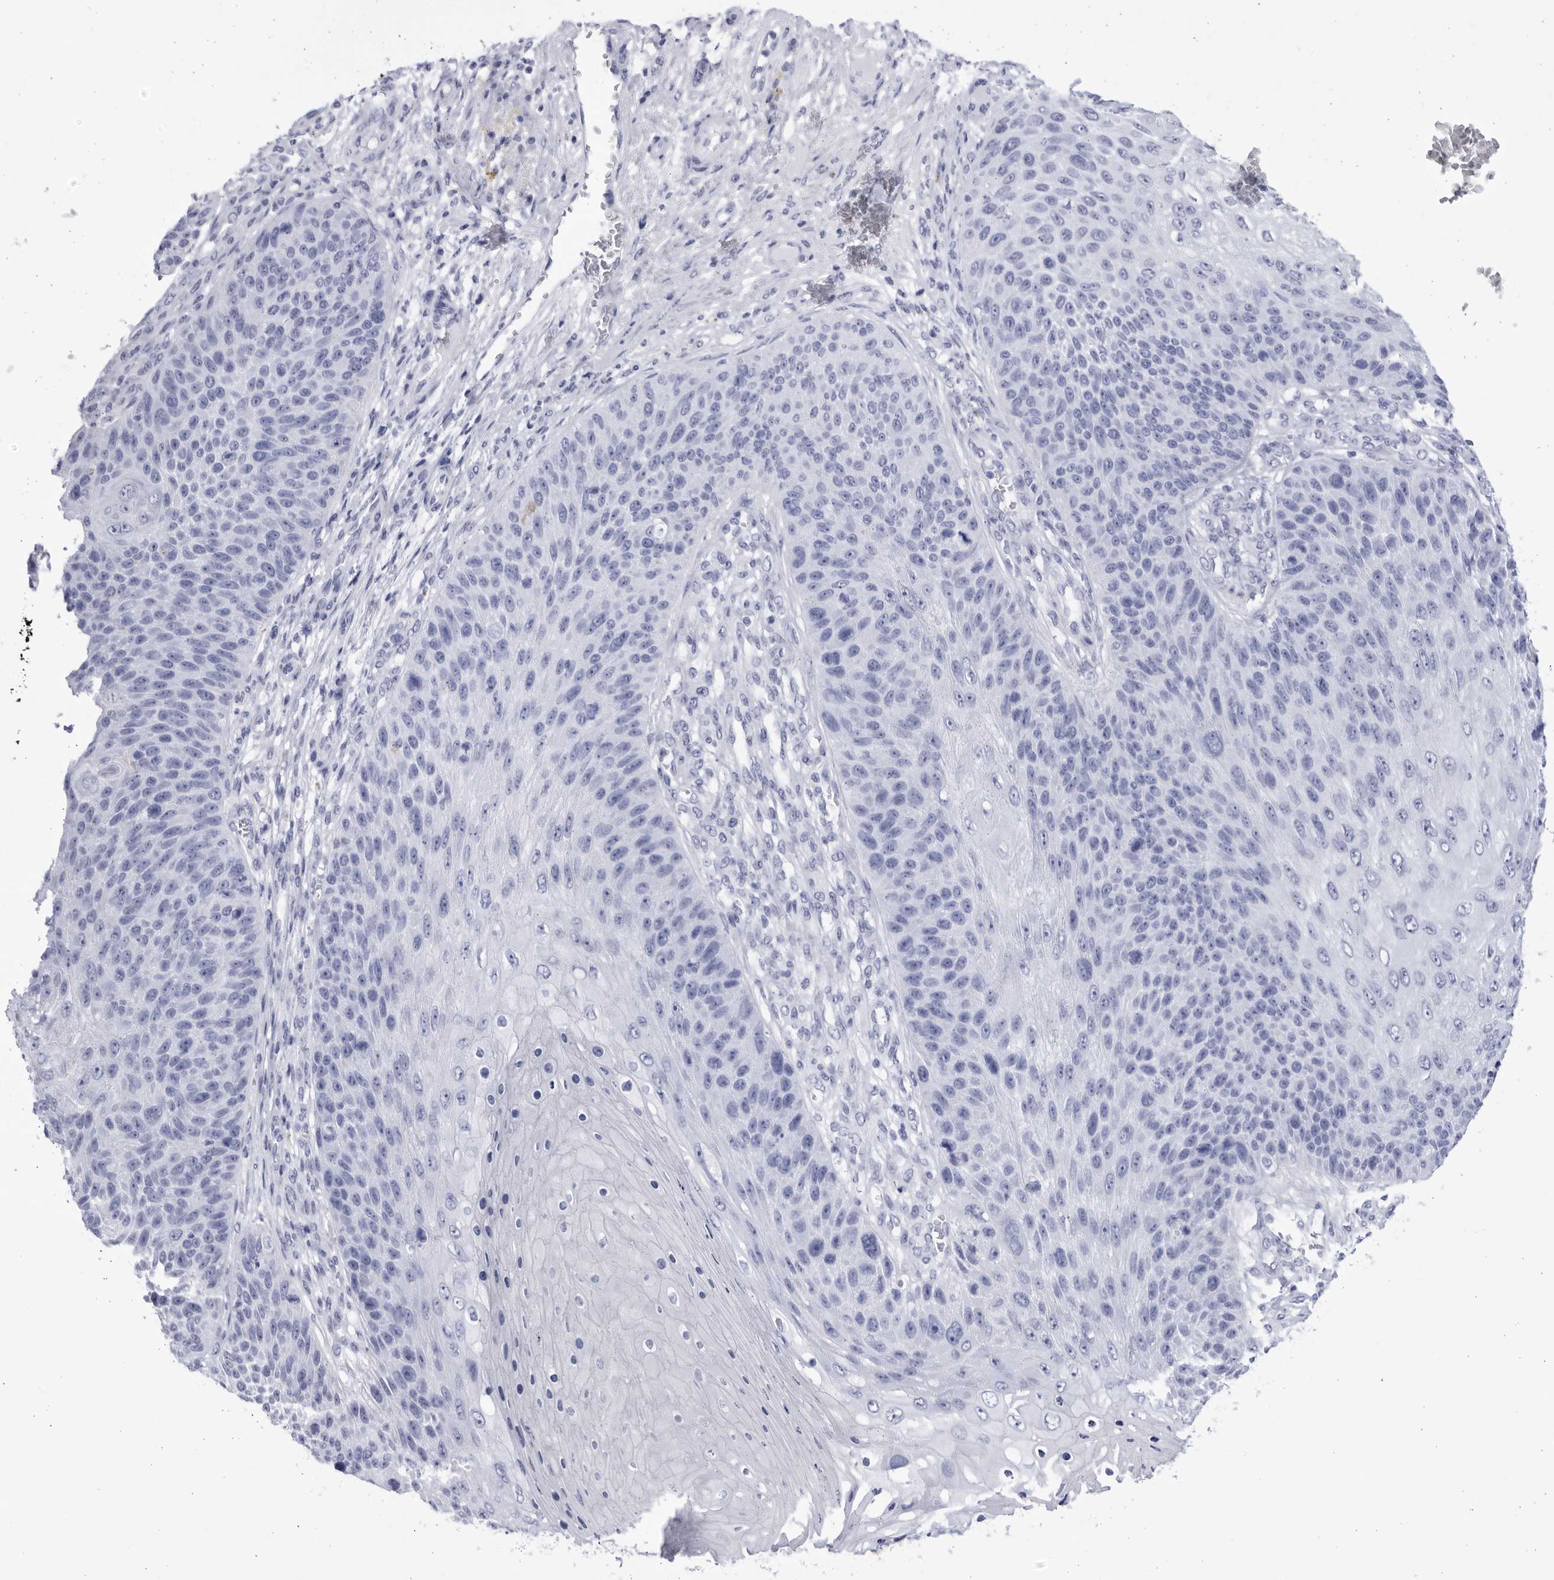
{"staining": {"intensity": "negative", "quantity": "none", "location": "none"}, "tissue": "skin cancer", "cell_type": "Tumor cells", "image_type": "cancer", "snomed": [{"axis": "morphology", "description": "Squamous cell carcinoma, NOS"}, {"axis": "topography", "description": "Skin"}], "caption": "High magnification brightfield microscopy of skin cancer (squamous cell carcinoma) stained with DAB (3,3'-diaminobenzidine) (brown) and counterstained with hematoxylin (blue): tumor cells show no significant staining.", "gene": "CCDC181", "patient": {"sex": "female", "age": 88}}